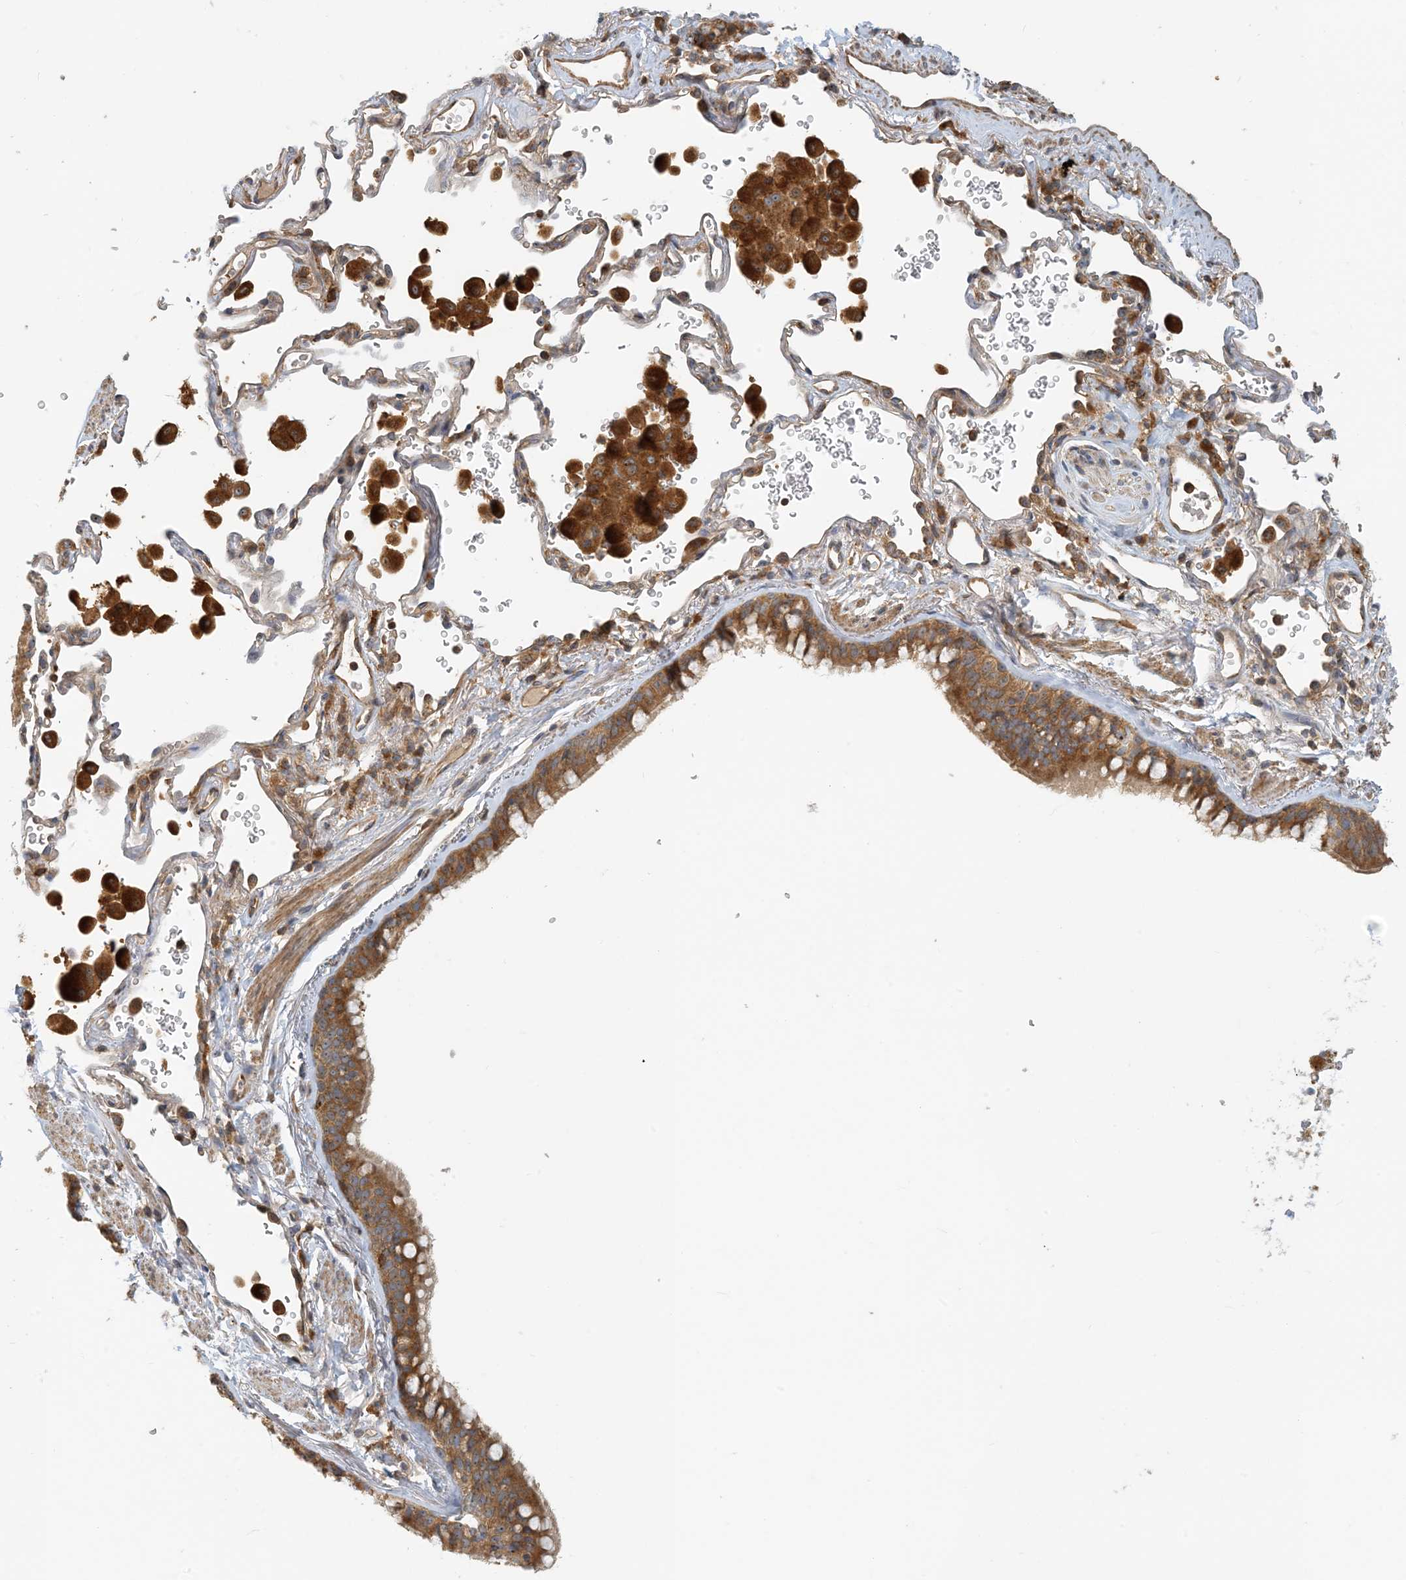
{"staining": {"intensity": "strong", "quantity": ">75%", "location": "cytoplasmic/membranous"}, "tissue": "bronchus", "cell_type": "Respiratory epithelial cells", "image_type": "normal", "snomed": [{"axis": "morphology", "description": "Normal tissue, NOS"}, {"axis": "morphology", "description": "Adenocarcinoma, NOS"}, {"axis": "topography", "description": "Bronchus"}, {"axis": "topography", "description": "Lung"}], "caption": "Human bronchus stained with a protein marker demonstrates strong staining in respiratory epithelial cells.", "gene": "COLEC11", "patient": {"sex": "male", "age": 54}}